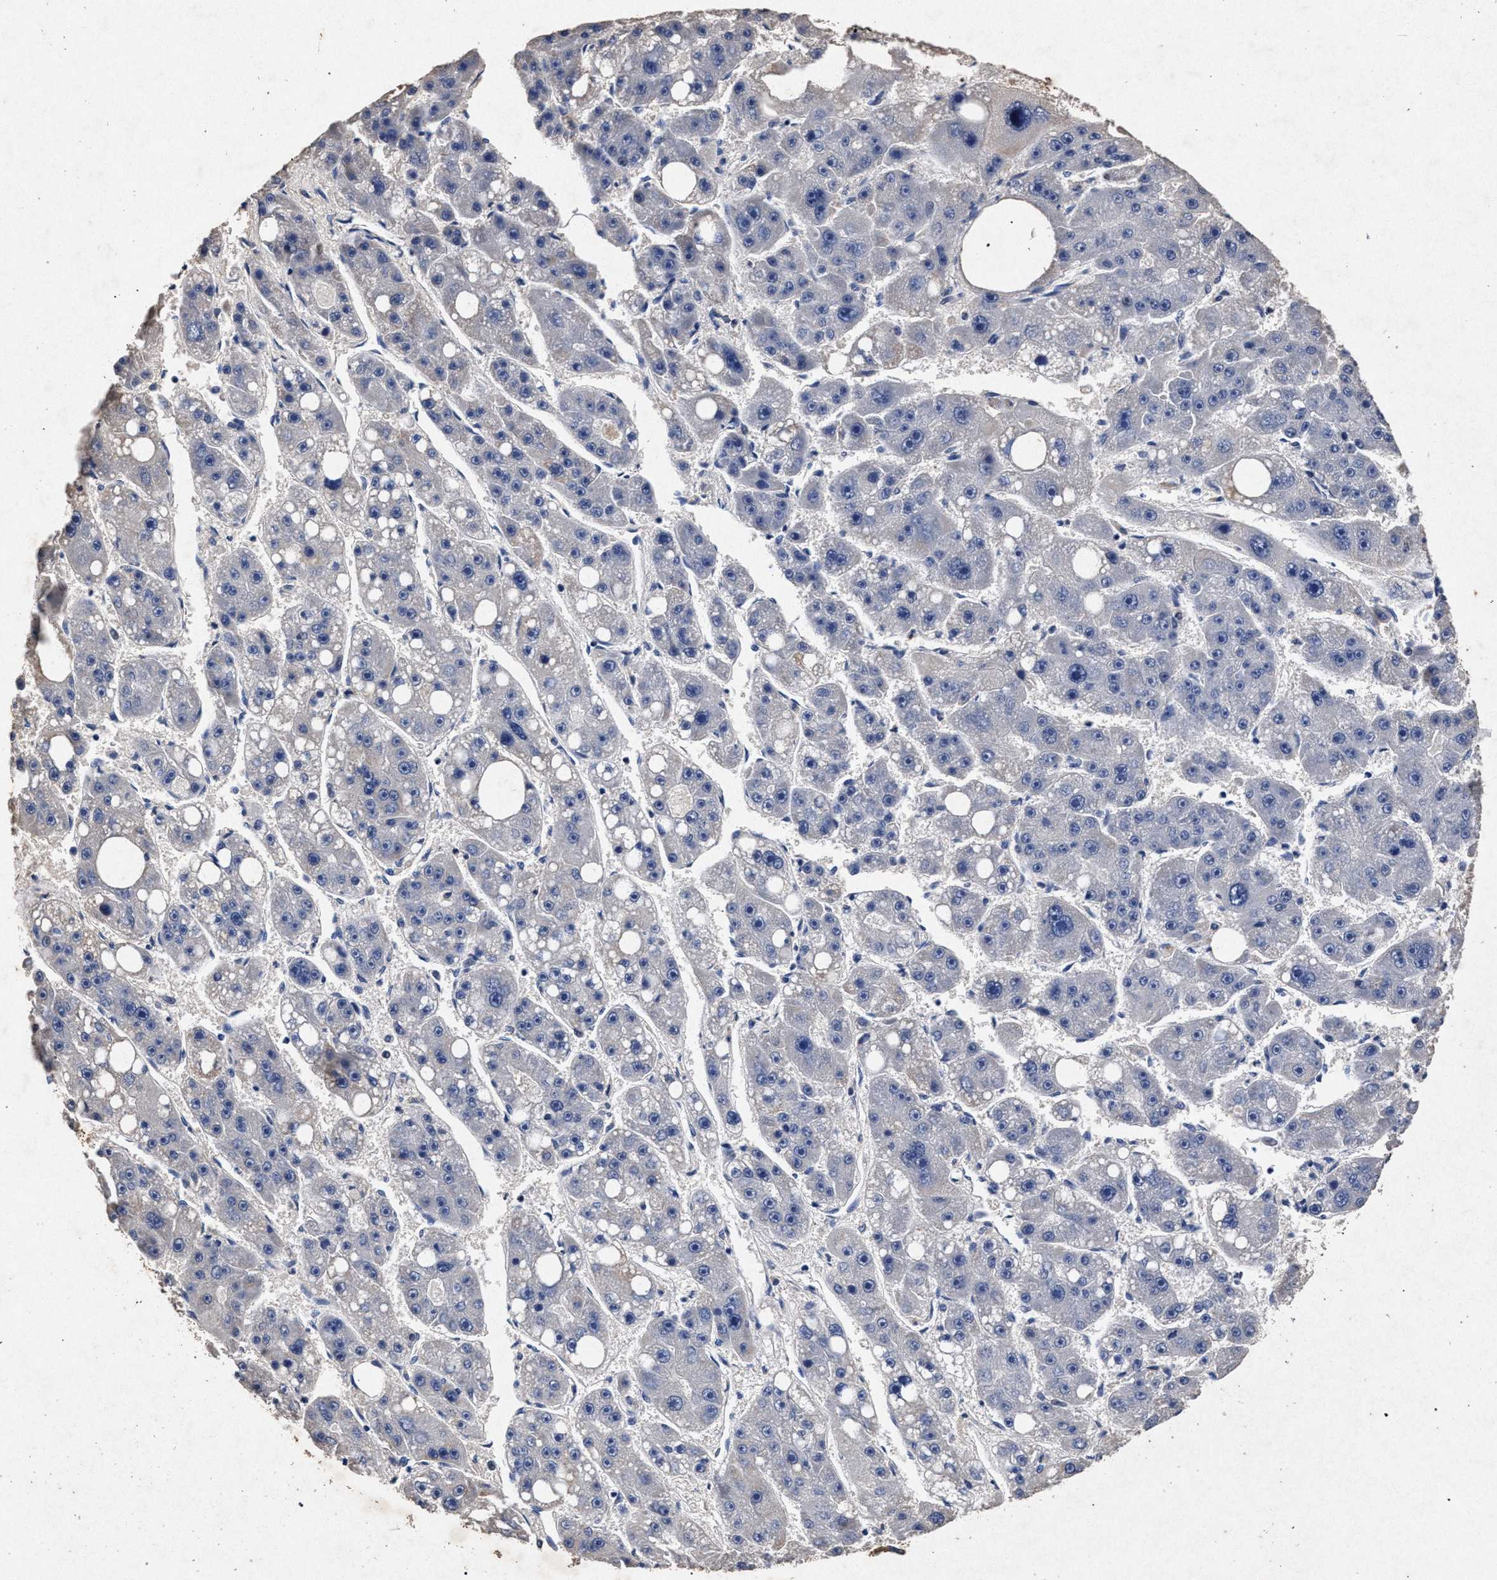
{"staining": {"intensity": "negative", "quantity": "none", "location": "none"}, "tissue": "liver cancer", "cell_type": "Tumor cells", "image_type": "cancer", "snomed": [{"axis": "morphology", "description": "Carcinoma, Hepatocellular, NOS"}, {"axis": "topography", "description": "Liver"}], "caption": "Immunohistochemistry micrograph of neoplastic tissue: human liver cancer (hepatocellular carcinoma) stained with DAB demonstrates no significant protein positivity in tumor cells.", "gene": "ATP1A2", "patient": {"sex": "female", "age": 61}}